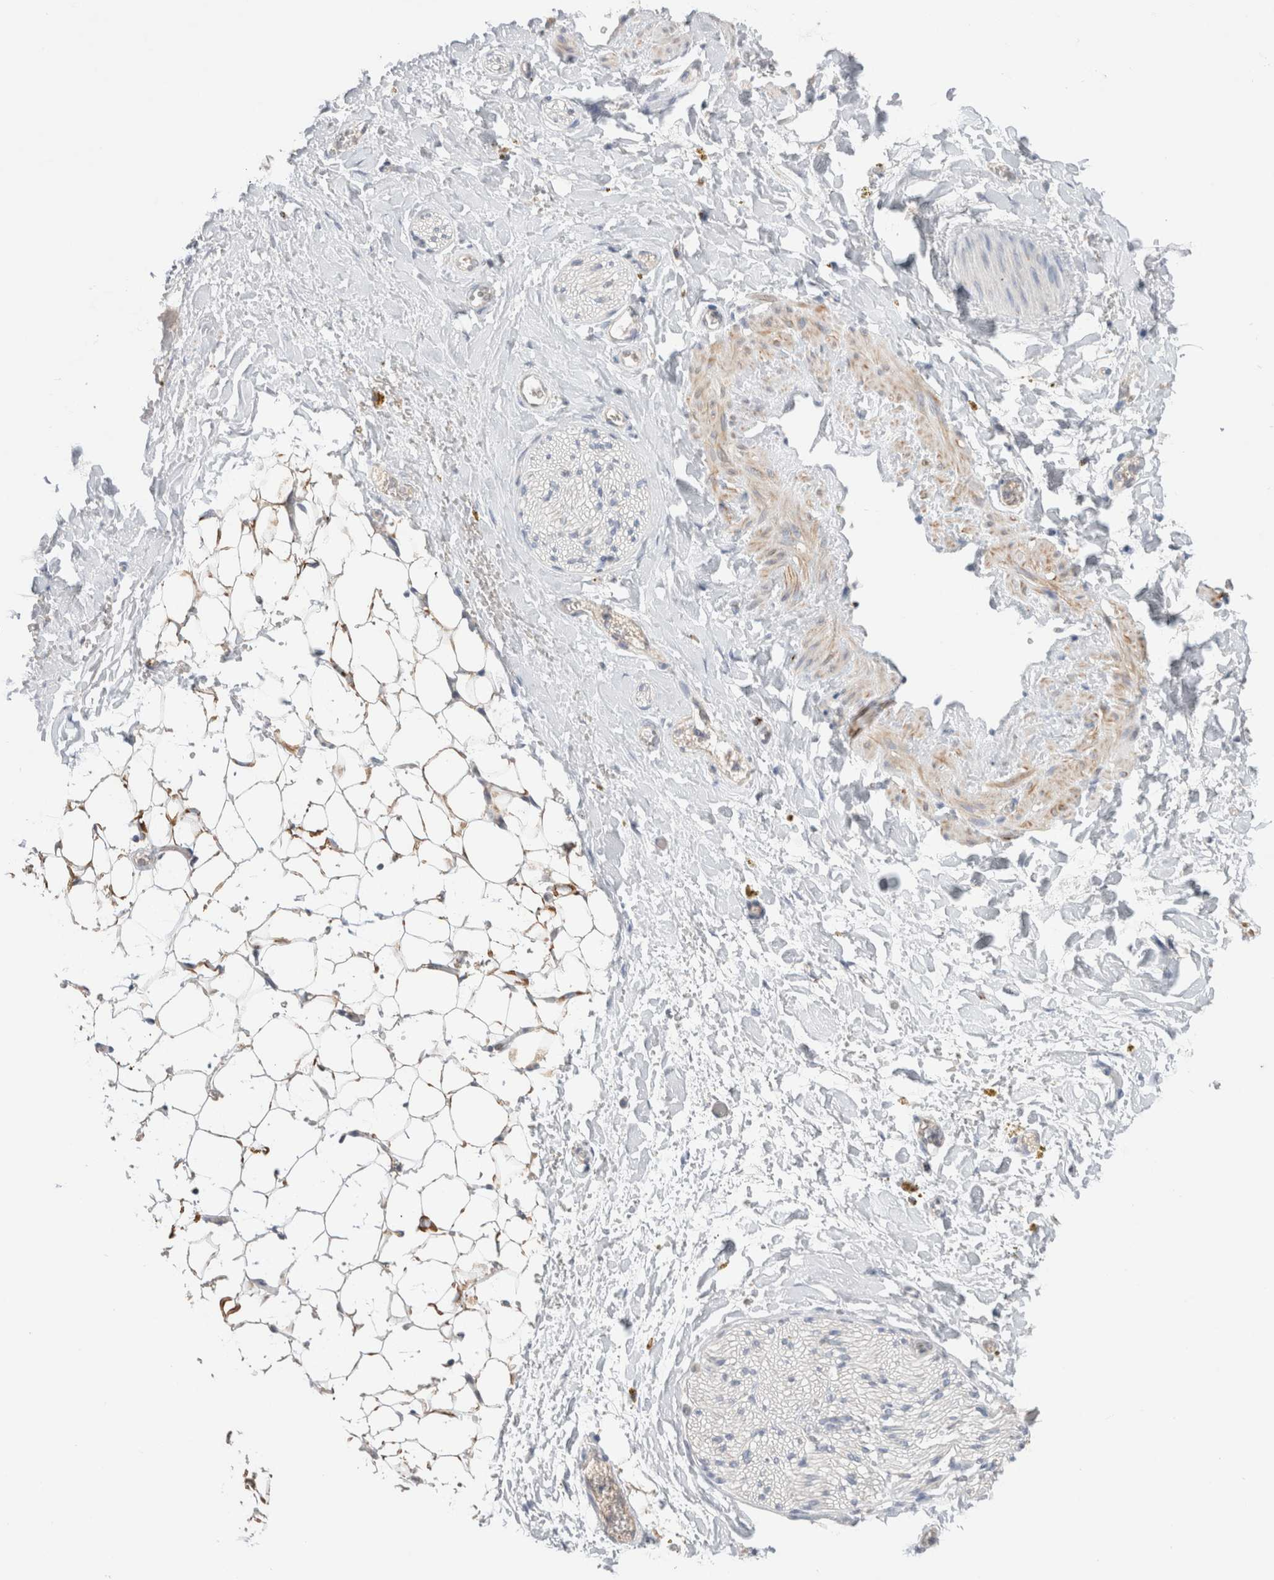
{"staining": {"intensity": "negative", "quantity": "none", "location": "none"}, "tissue": "adipose tissue", "cell_type": "Adipocytes", "image_type": "normal", "snomed": [{"axis": "morphology", "description": "Normal tissue, NOS"}, {"axis": "topography", "description": "Kidney"}, {"axis": "topography", "description": "Peripheral nerve tissue"}], "caption": "Adipose tissue was stained to show a protein in brown. There is no significant positivity in adipocytes. (Stains: DAB immunohistochemistry (IHC) with hematoxylin counter stain, Microscopy: brightfield microscopy at high magnification).", "gene": "NDOR1", "patient": {"sex": "male", "age": 7}}